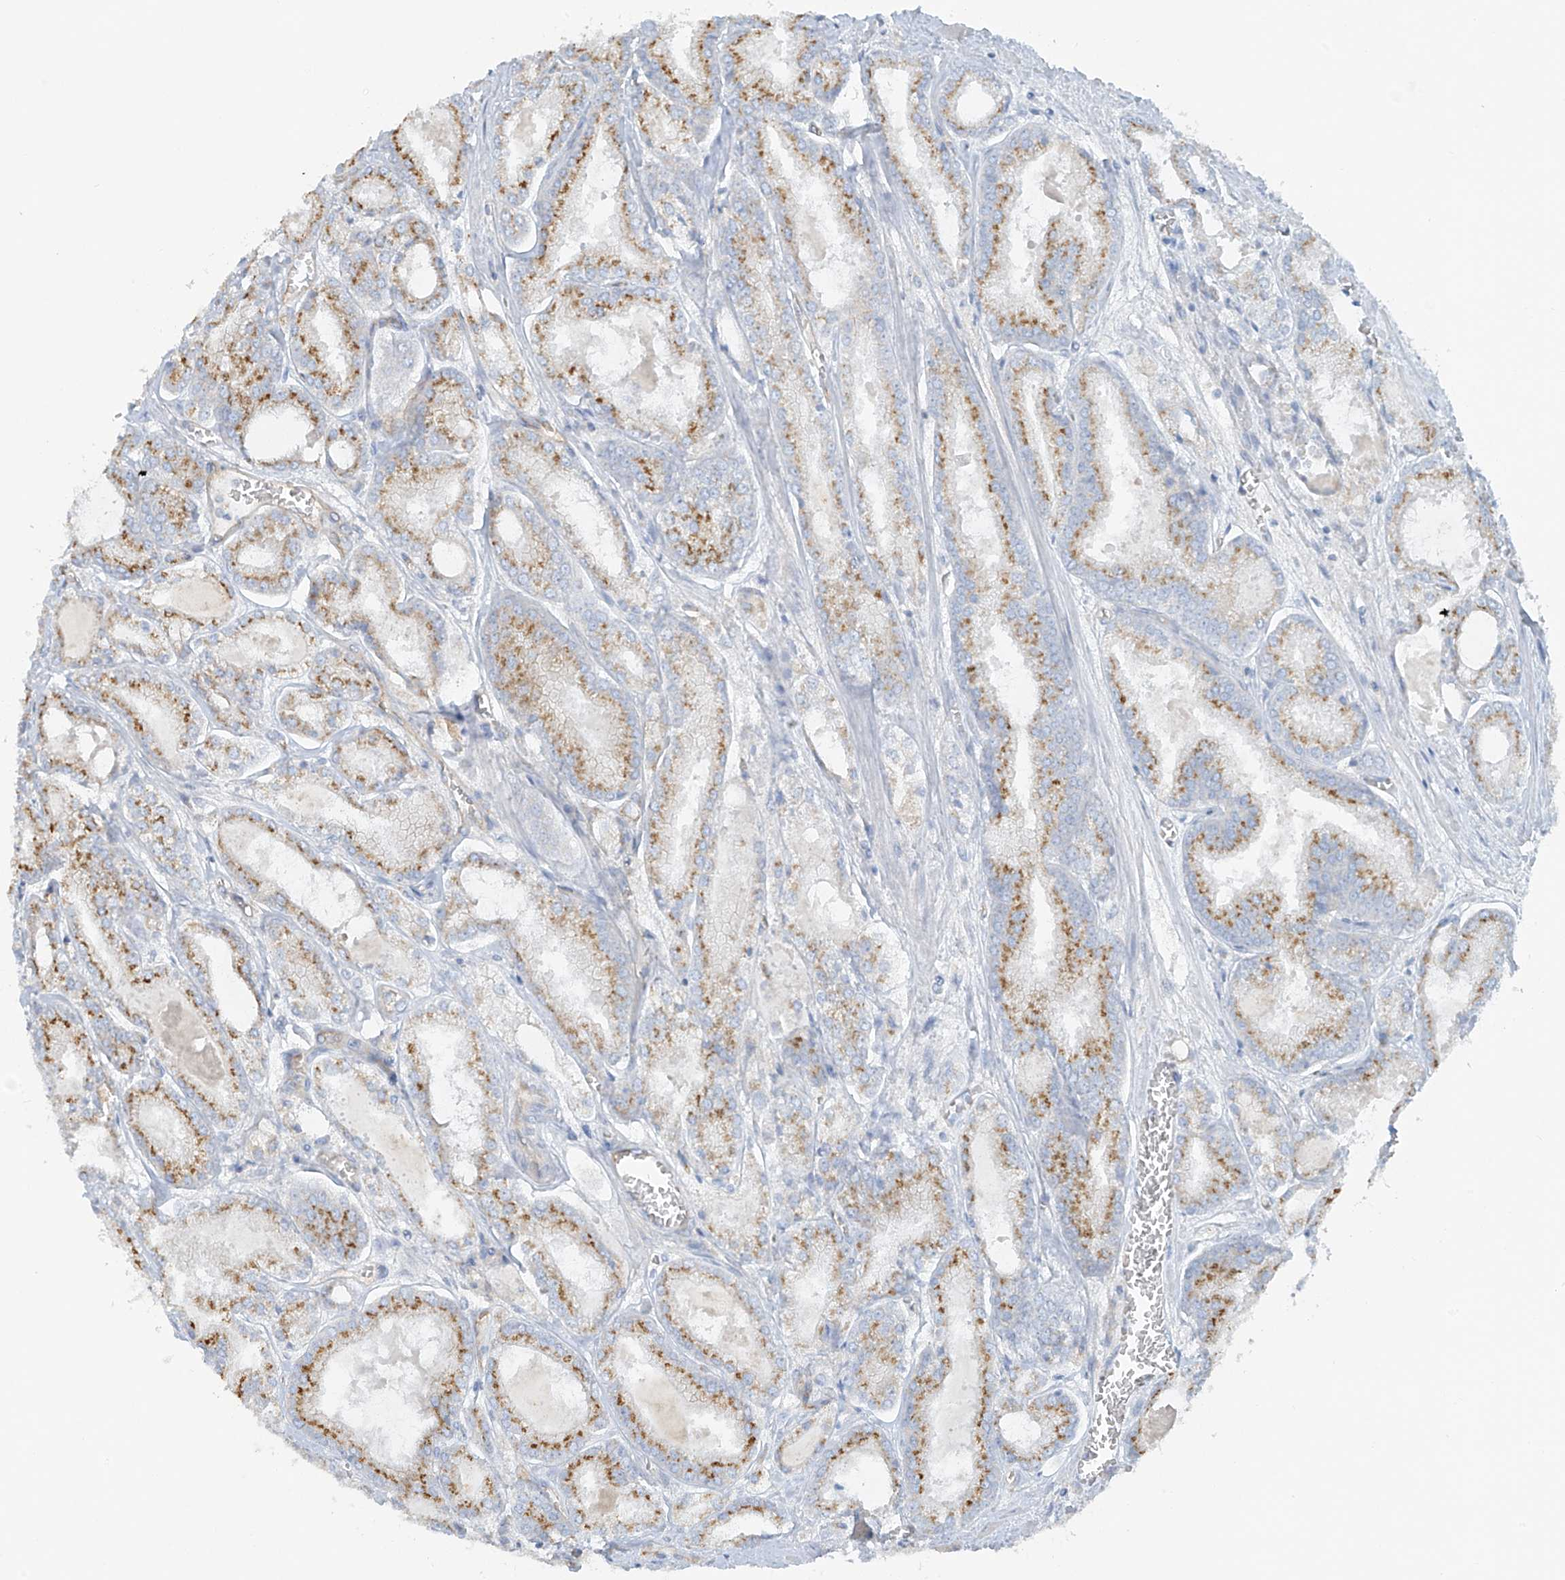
{"staining": {"intensity": "moderate", "quantity": ">75%", "location": "cytoplasmic/membranous"}, "tissue": "prostate cancer", "cell_type": "Tumor cells", "image_type": "cancer", "snomed": [{"axis": "morphology", "description": "Adenocarcinoma, Low grade"}, {"axis": "topography", "description": "Prostate"}], "caption": "Prostate cancer stained with a brown dye shows moderate cytoplasmic/membranous positive staining in approximately >75% of tumor cells.", "gene": "VAMP5", "patient": {"sex": "male", "age": 67}}